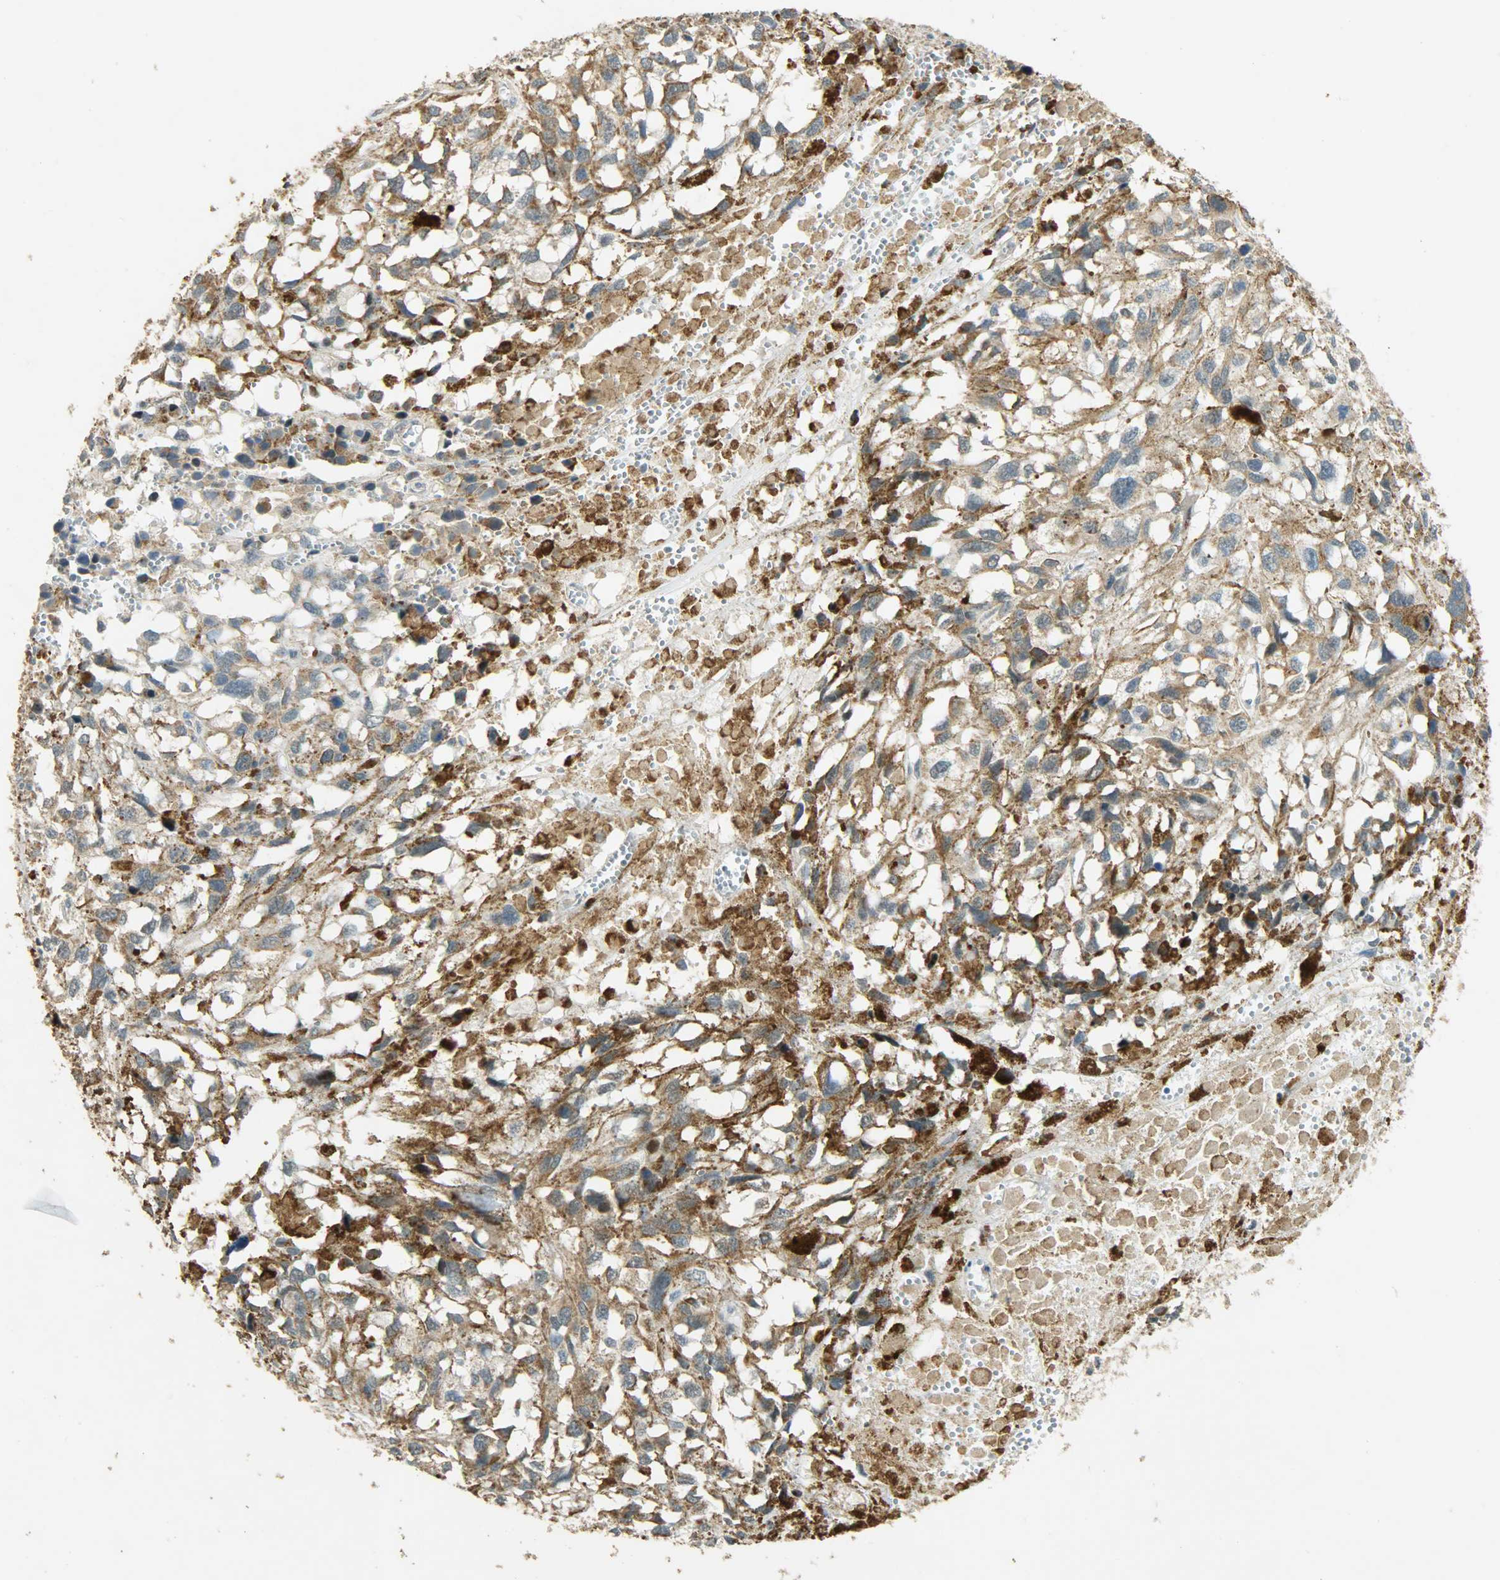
{"staining": {"intensity": "moderate", "quantity": ">75%", "location": "cytoplasmic/membranous"}, "tissue": "melanoma", "cell_type": "Tumor cells", "image_type": "cancer", "snomed": [{"axis": "morphology", "description": "Malignant melanoma, Metastatic site"}, {"axis": "topography", "description": "Lymph node"}], "caption": "Protein staining shows moderate cytoplasmic/membranous positivity in approximately >75% of tumor cells in melanoma.", "gene": "HDHD5", "patient": {"sex": "male", "age": 59}}